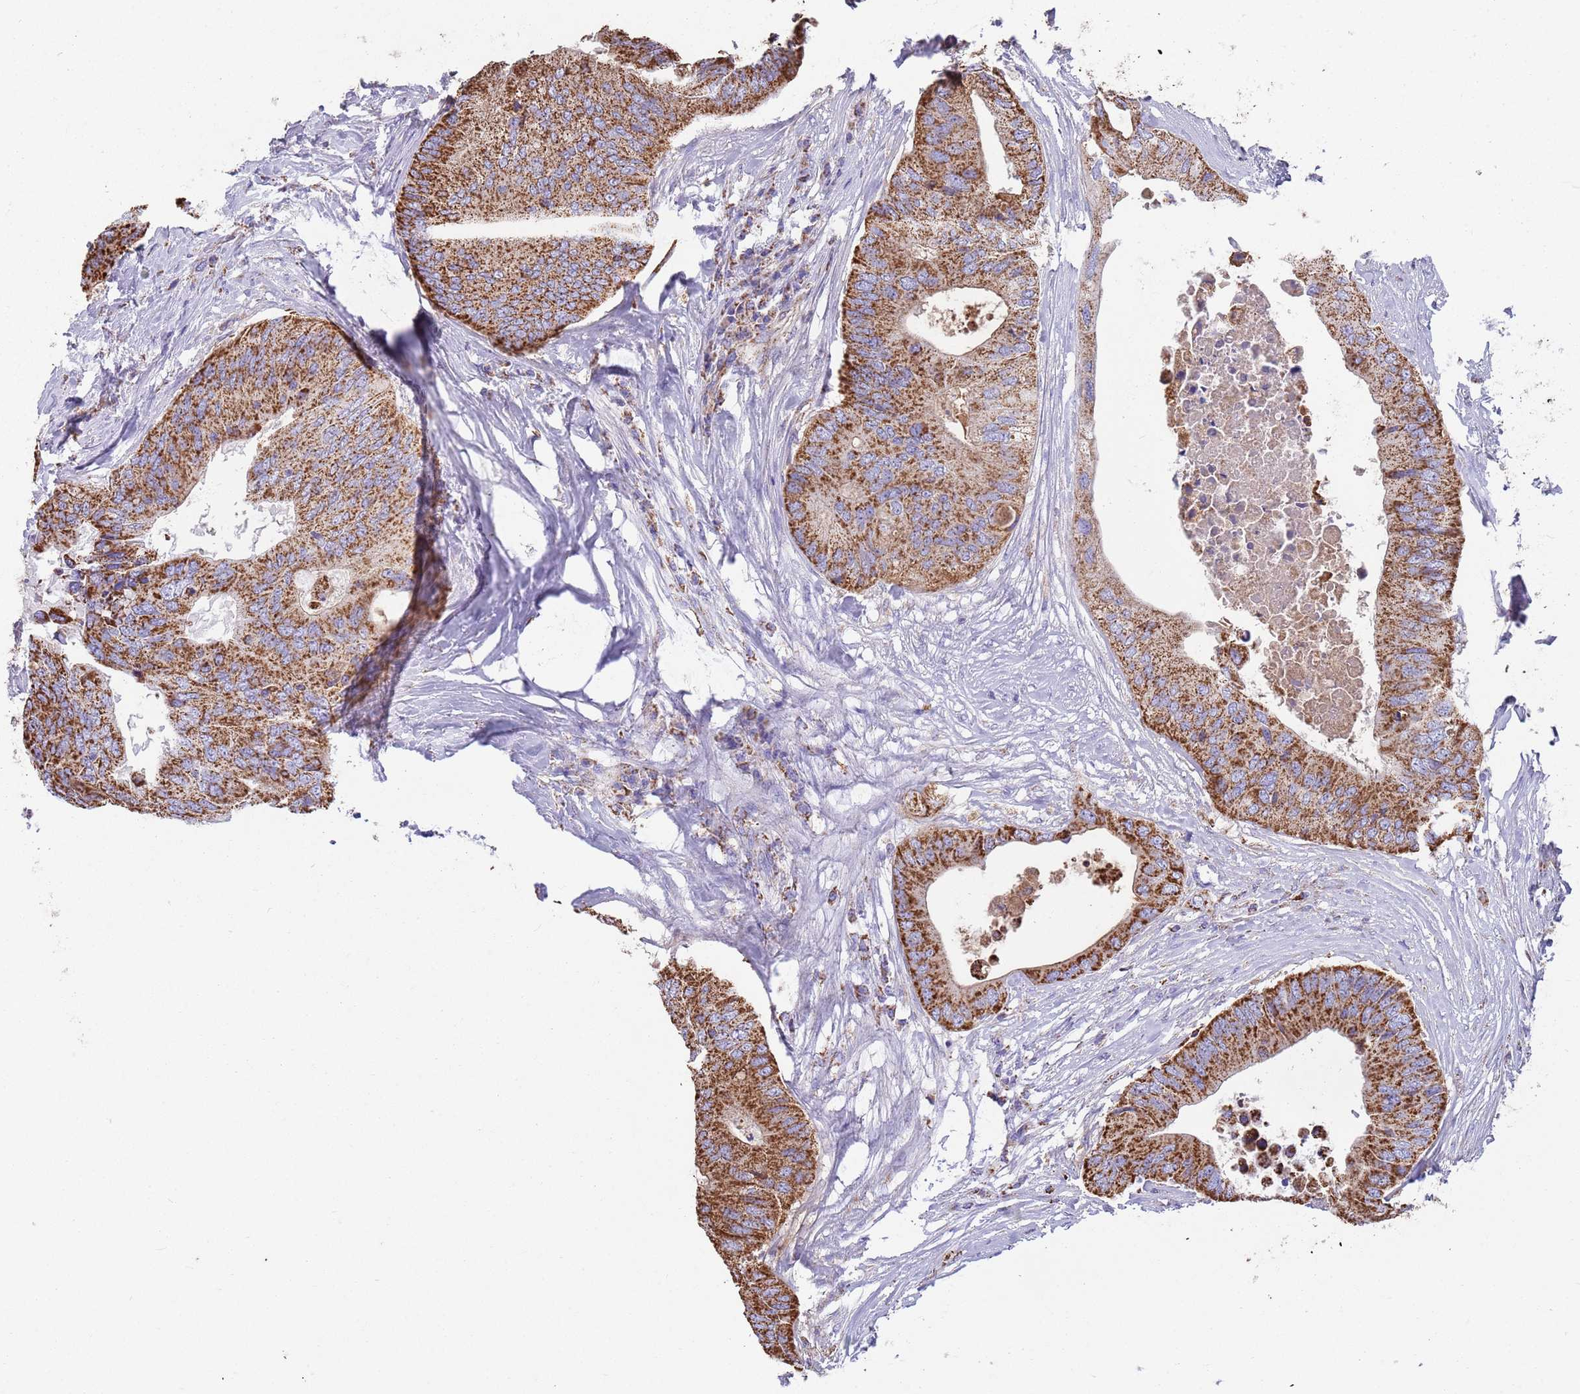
{"staining": {"intensity": "strong", "quantity": ">75%", "location": "cytoplasmic/membranous"}, "tissue": "colorectal cancer", "cell_type": "Tumor cells", "image_type": "cancer", "snomed": [{"axis": "morphology", "description": "Adenocarcinoma, NOS"}, {"axis": "topography", "description": "Colon"}], "caption": "DAB immunohistochemical staining of colorectal adenocarcinoma exhibits strong cytoplasmic/membranous protein staining in approximately >75% of tumor cells.", "gene": "TTLL1", "patient": {"sex": "male", "age": 71}}